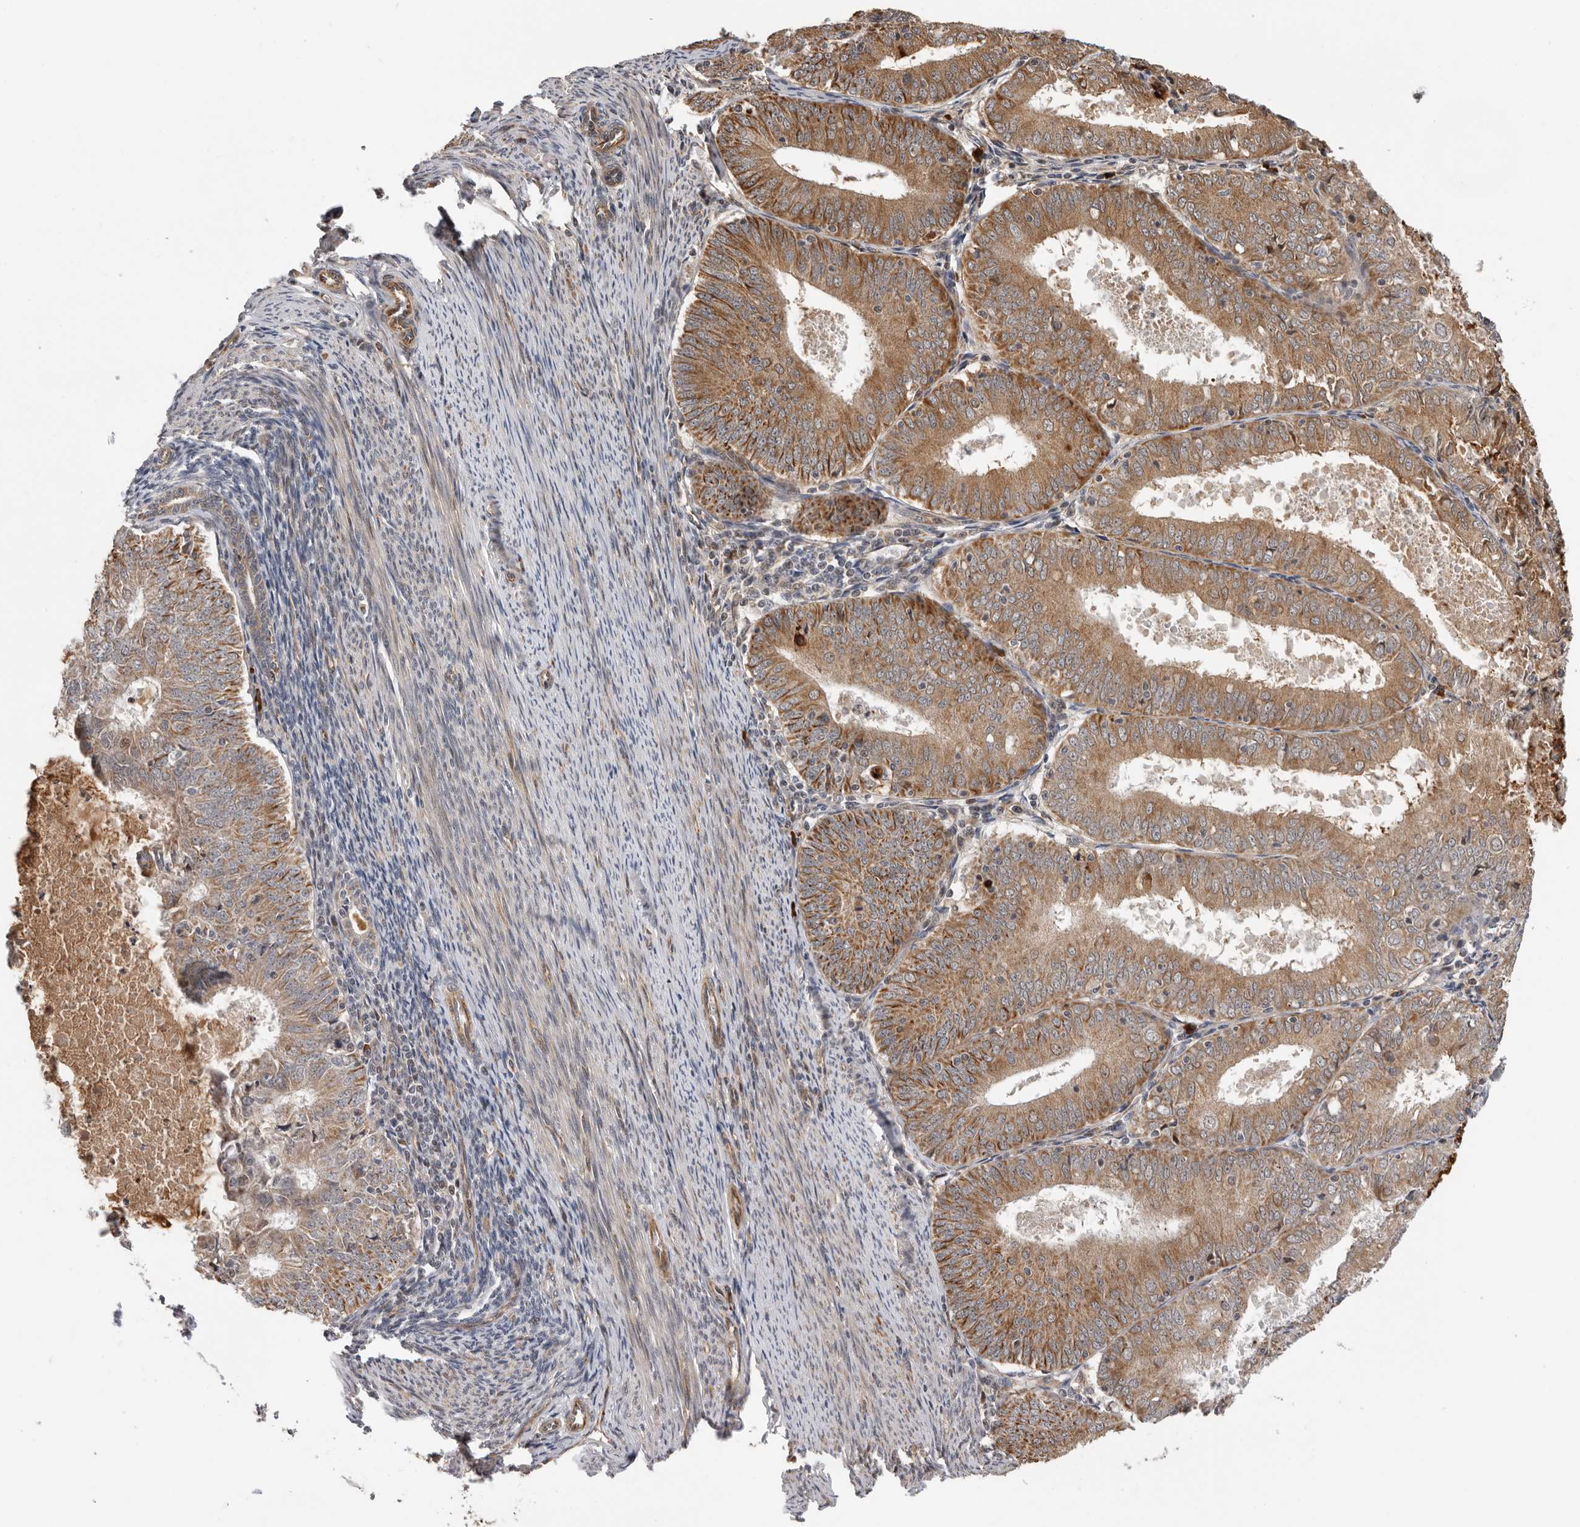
{"staining": {"intensity": "moderate", "quantity": ">75%", "location": "cytoplasmic/membranous"}, "tissue": "endometrial cancer", "cell_type": "Tumor cells", "image_type": "cancer", "snomed": [{"axis": "morphology", "description": "Adenocarcinoma, NOS"}, {"axis": "topography", "description": "Endometrium"}], "caption": "Endometrial cancer (adenocarcinoma) stained with DAB (3,3'-diaminobenzidine) IHC reveals medium levels of moderate cytoplasmic/membranous staining in about >75% of tumor cells.", "gene": "RNF157", "patient": {"sex": "female", "age": 57}}